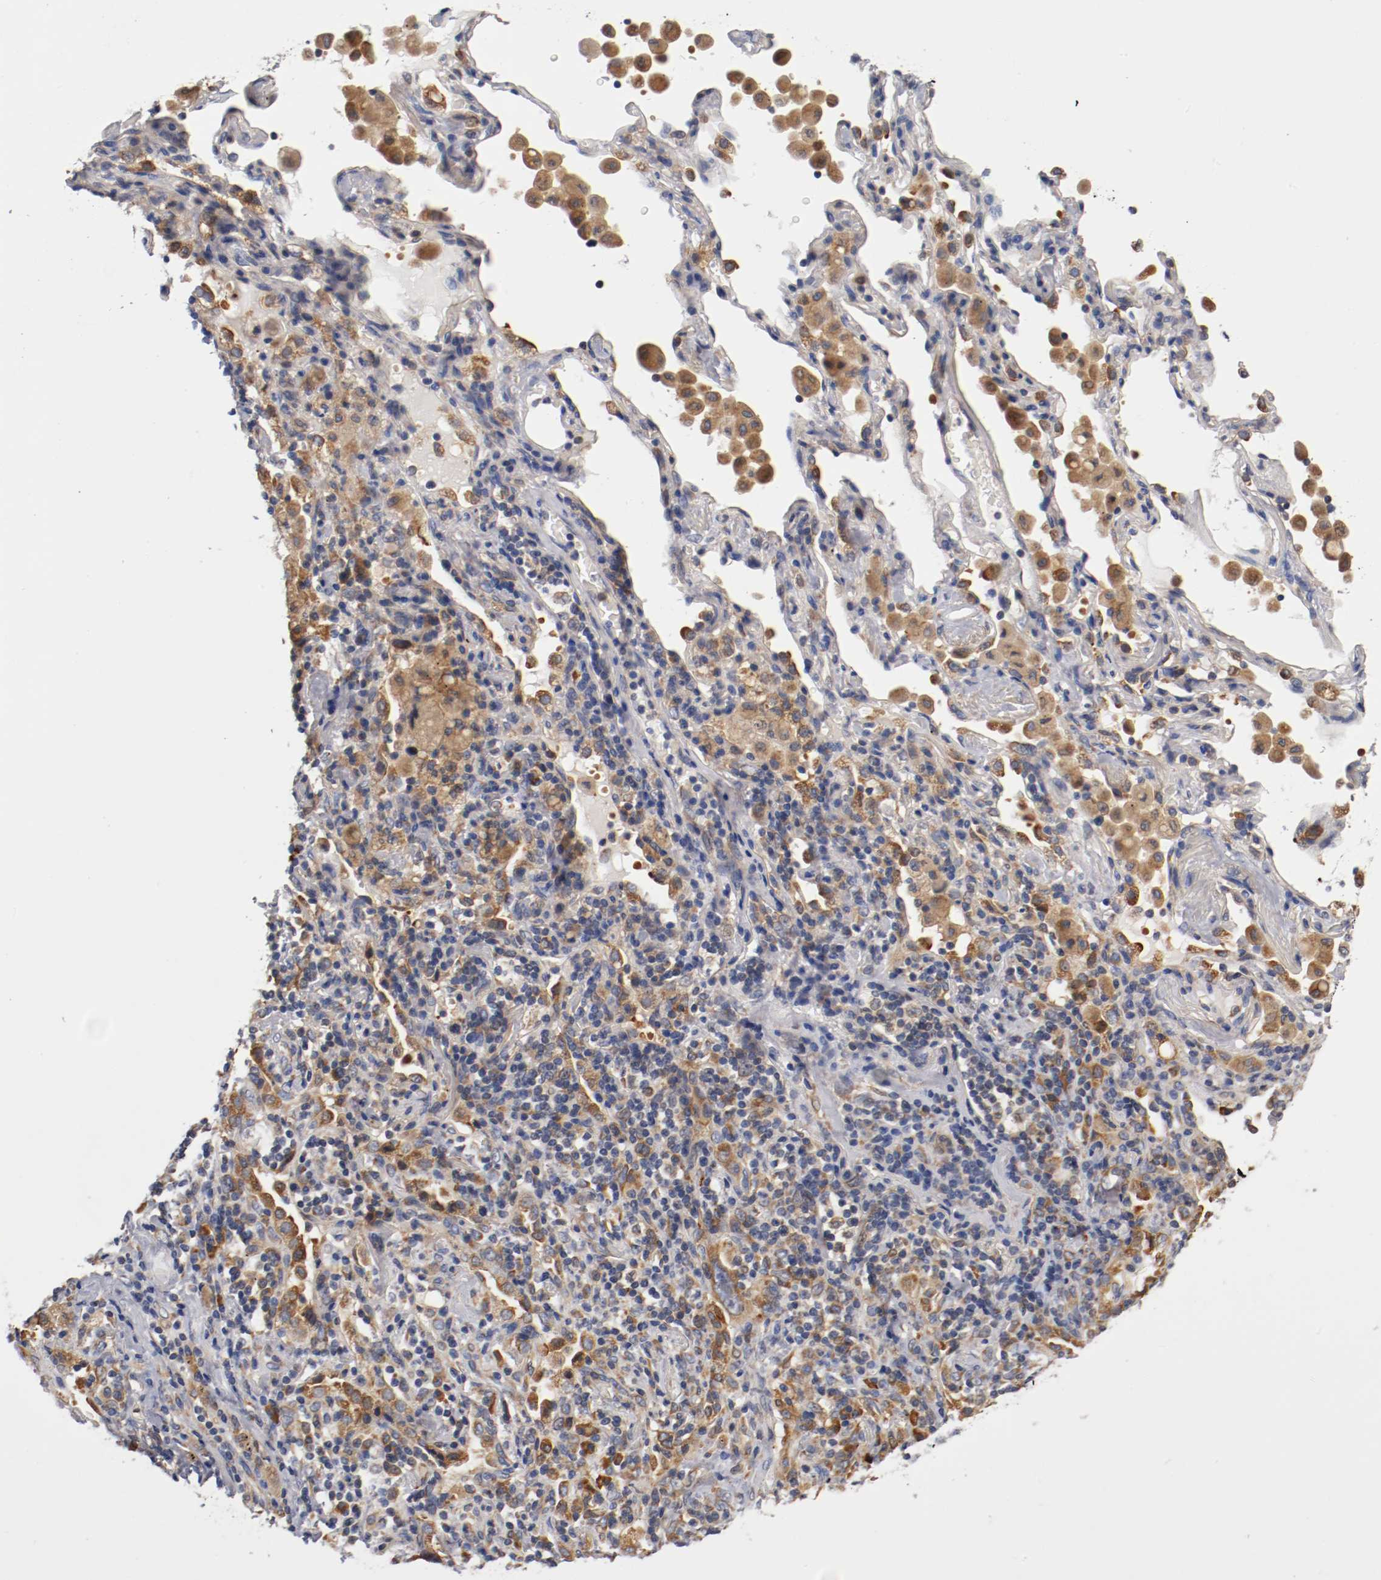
{"staining": {"intensity": "moderate", "quantity": "25%-75%", "location": "cytoplasmic/membranous"}, "tissue": "lung cancer", "cell_type": "Tumor cells", "image_type": "cancer", "snomed": [{"axis": "morphology", "description": "Squamous cell carcinoma, NOS"}, {"axis": "topography", "description": "Lung"}], "caption": "IHC of squamous cell carcinoma (lung) exhibits medium levels of moderate cytoplasmic/membranous staining in approximately 25%-75% of tumor cells.", "gene": "TNFSF13", "patient": {"sex": "female", "age": 67}}